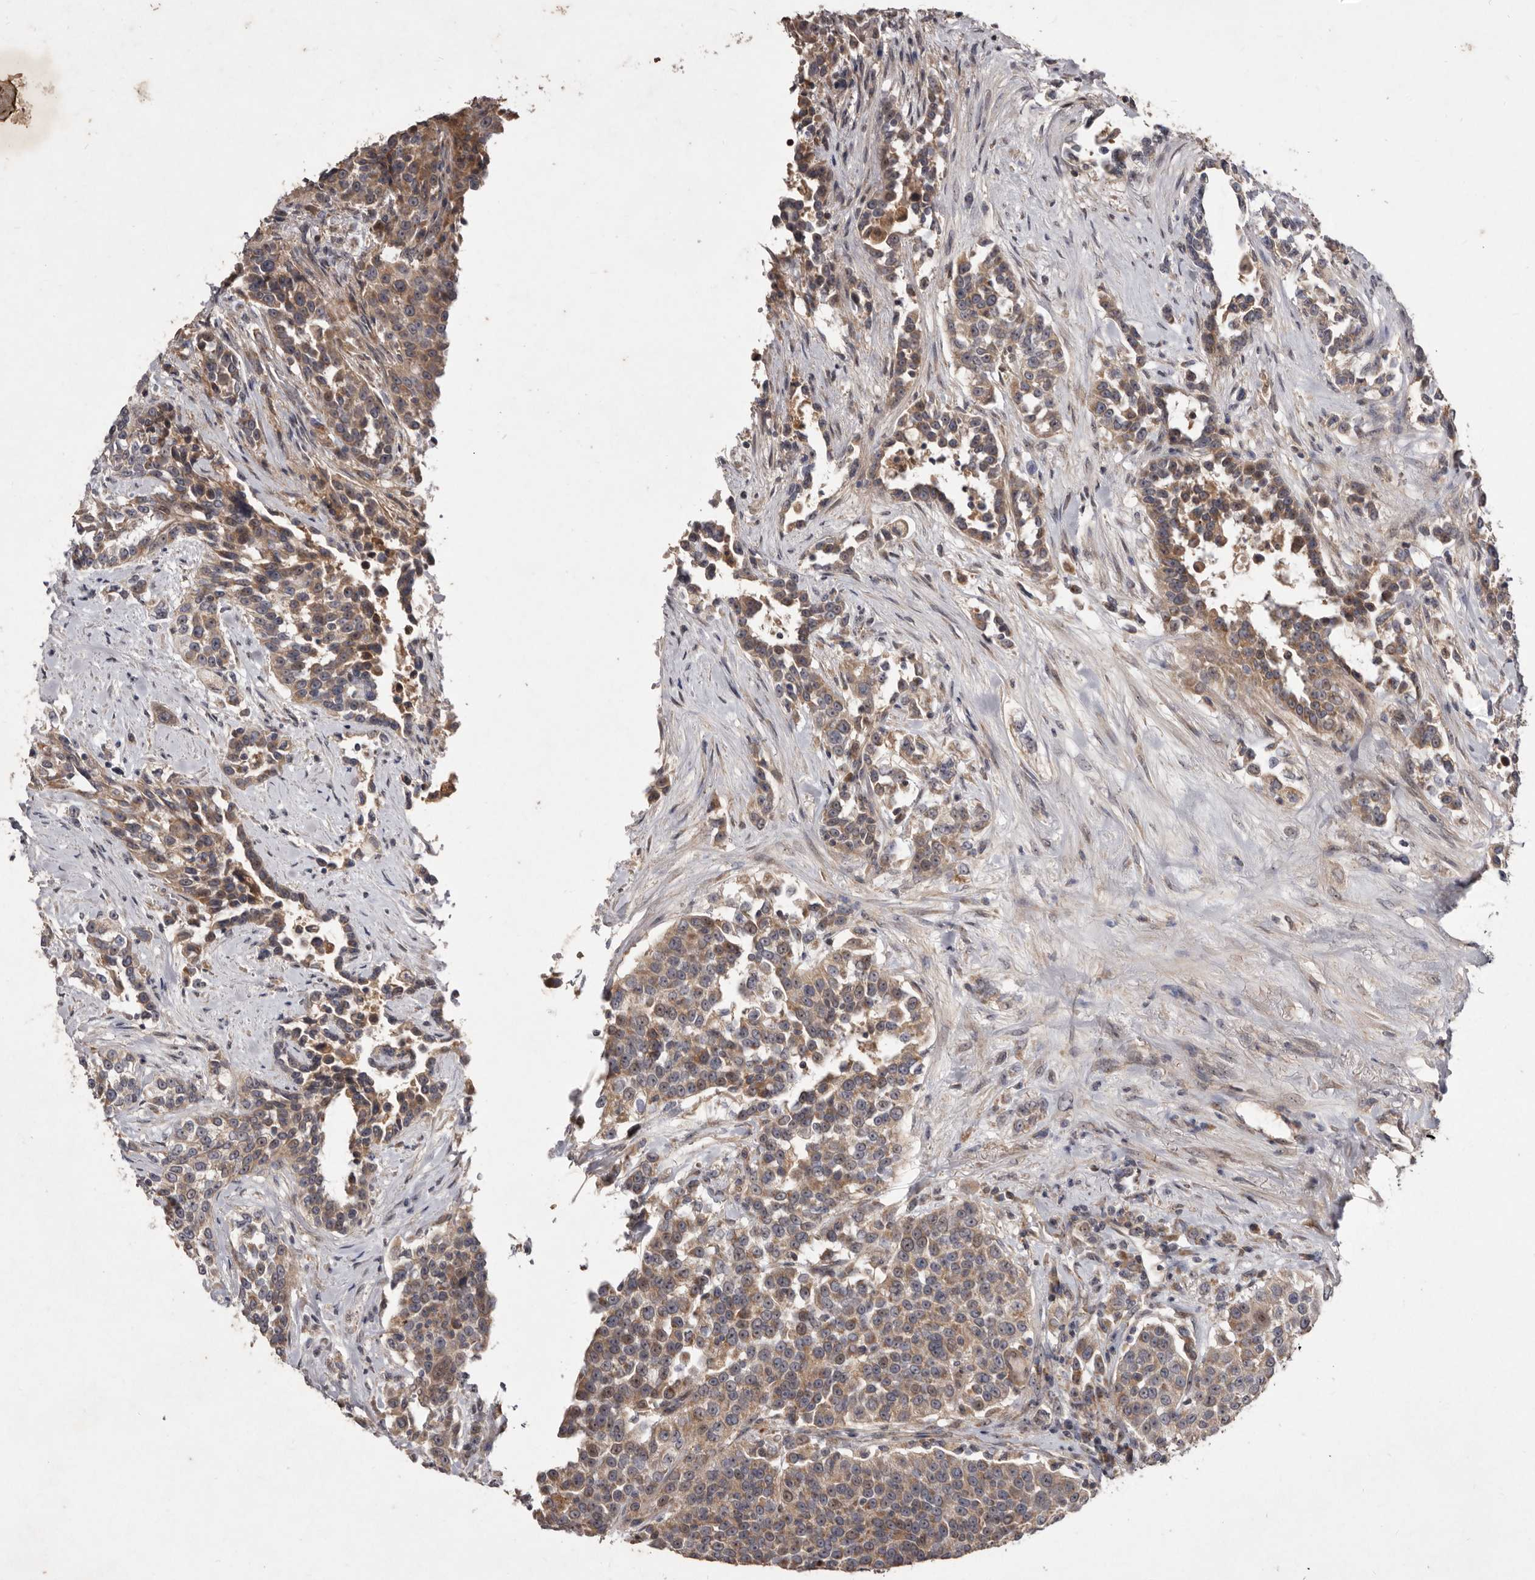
{"staining": {"intensity": "moderate", "quantity": ">75%", "location": "cytoplasmic/membranous"}, "tissue": "urothelial cancer", "cell_type": "Tumor cells", "image_type": "cancer", "snomed": [{"axis": "morphology", "description": "Urothelial carcinoma, High grade"}, {"axis": "topography", "description": "Urinary bladder"}], "caption": "There is medium levels of moderate cytoplasmic/membranous staining in tumor cells of urothelial carcinoma (high-grade), as demonstrated by immunohistochemical staining (brown color).", "gene": "FLAD1", "patient": {"sex": "female", "age": 80}}